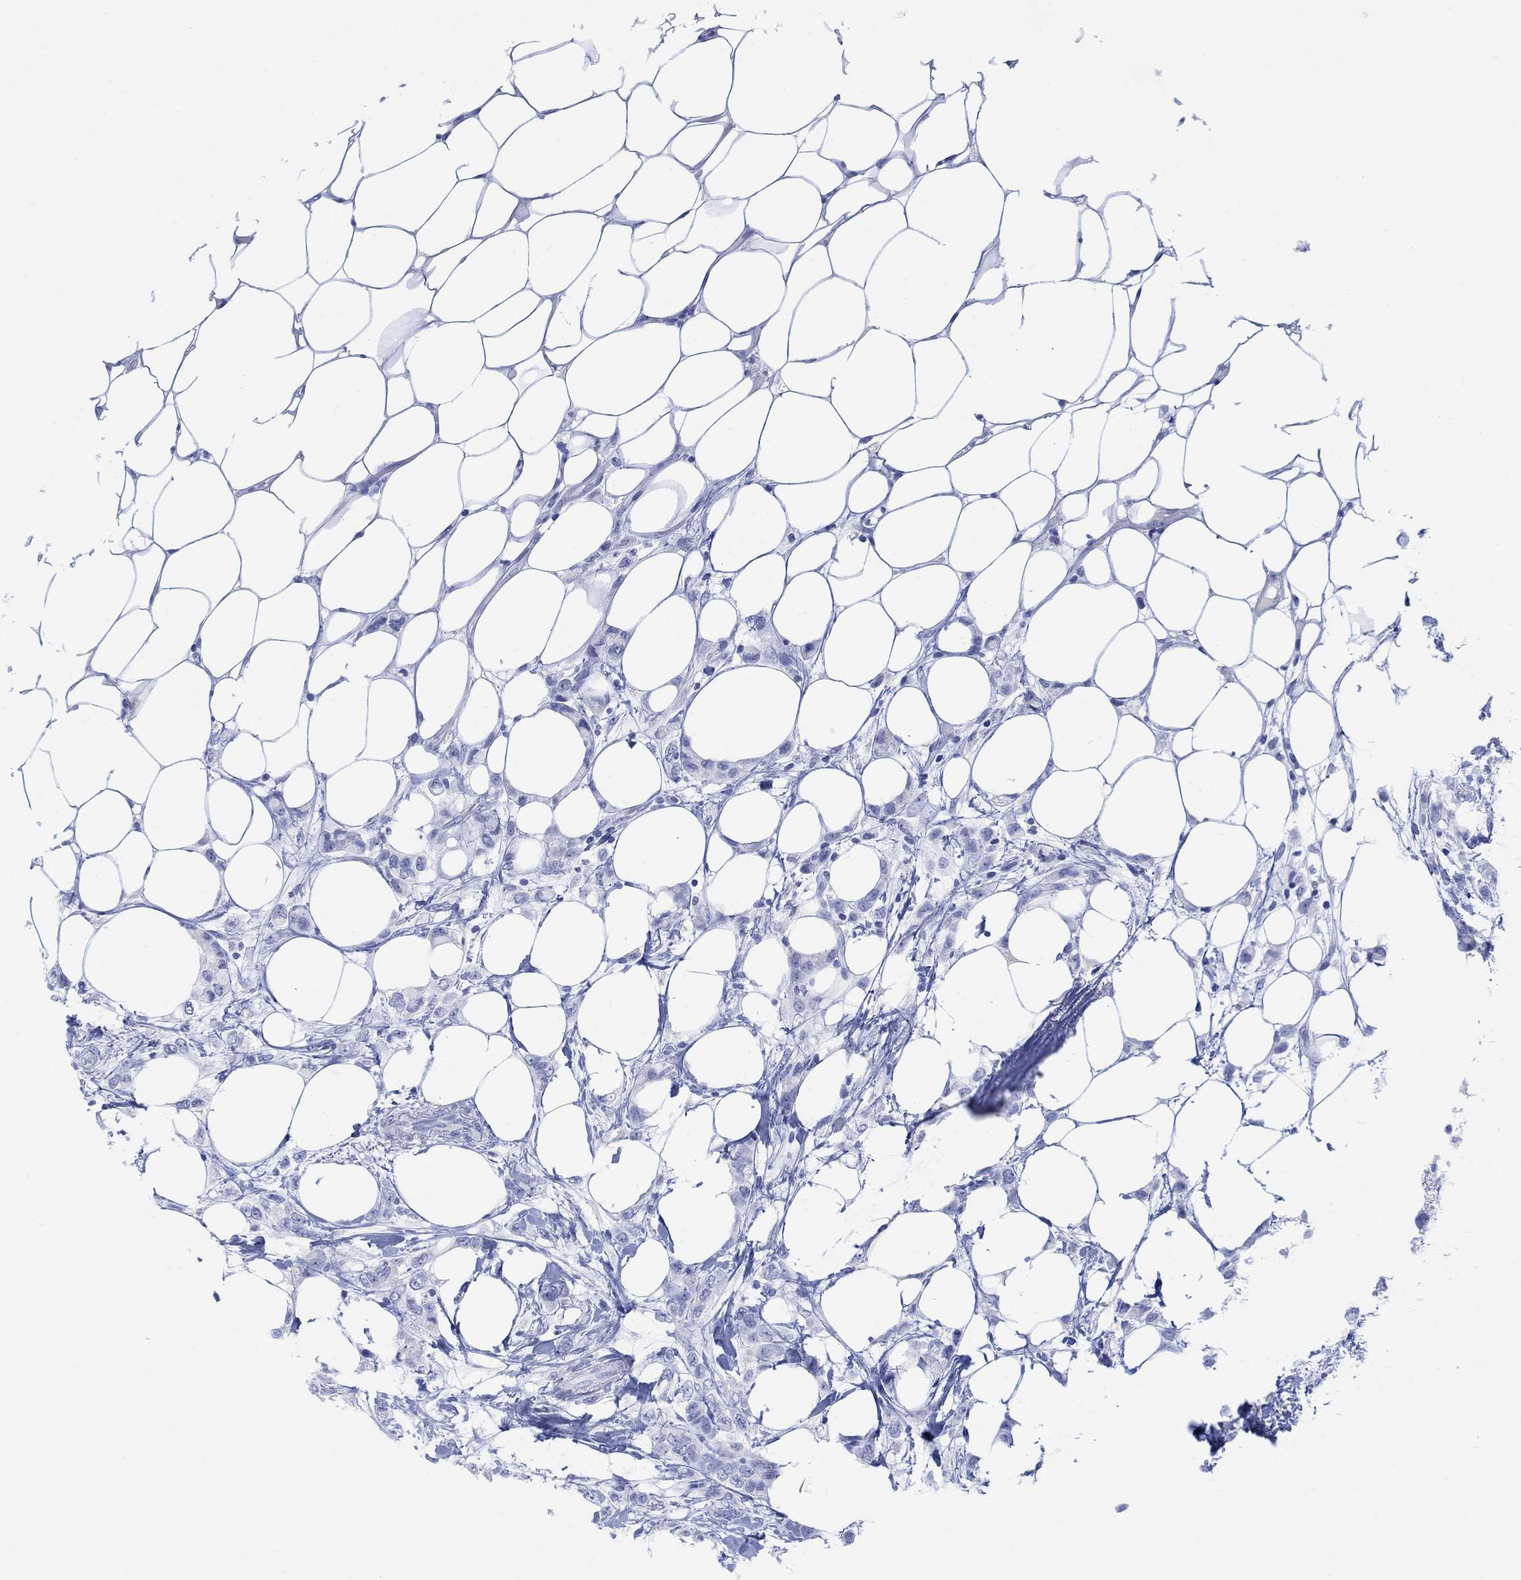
{"staining": {"intensity": "negative", "quantity": "none", "location": "none"}, "tissue": "breast cancer", "cell_type": "Tumor cells", "image_type": "cancer", "snomed": [{"axis": "morphology", "description": "Lobular carcinoma"}, {"axis": "topography", "description": "Breast"}], "caption": "Image shows no significant protein positivity in tumor cells of breast cancer.", "gene": "CALCA", "patient": {"sex": "female", "age": 66}}